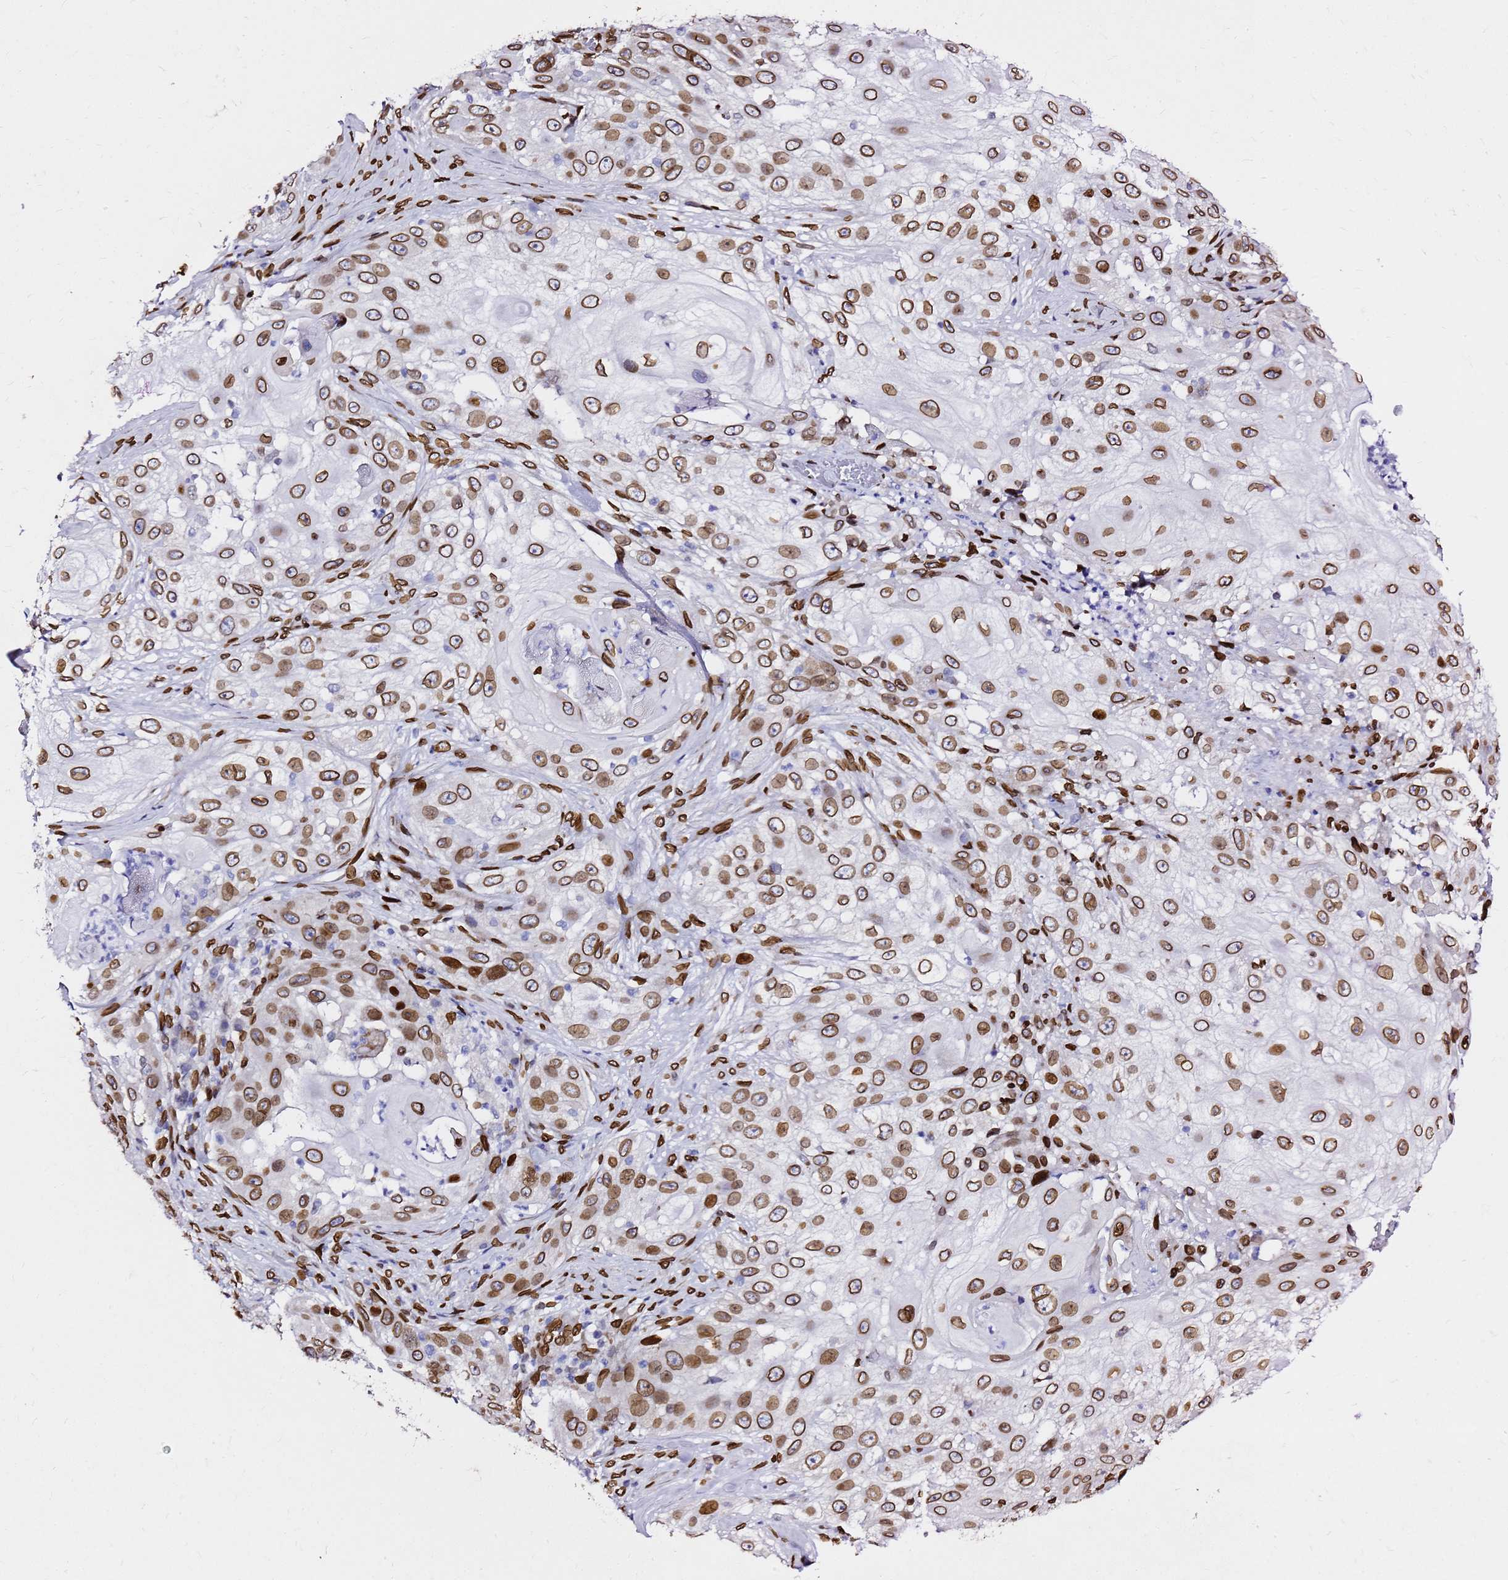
{"staining": {"intensity": "moderate", "quantity": ">75%", "location": "cytoplasmic/membranous,nuclear"}, "tissue": "skin cancer", "cell_type": "Tumor cells", "image_type": "cancer", "snomed": [{"axis": "morphology", "description": "Squamous cell carcinoma, NOS"}, {"axis": "topography", "description": "Skin"}], "caption": "High-magnification brightfield microscopy of skin cancer stained with DAB (3,3'-diaminobenzidine) (brown) and counterstained with hematoxylin (blue). tumor cells exhibit moderate cytoplasmic/membranous and nuclear staining is identified in about>75% of cells.", "gene": "C6orf141", "patient": {"sex": "female", "age": 44}}